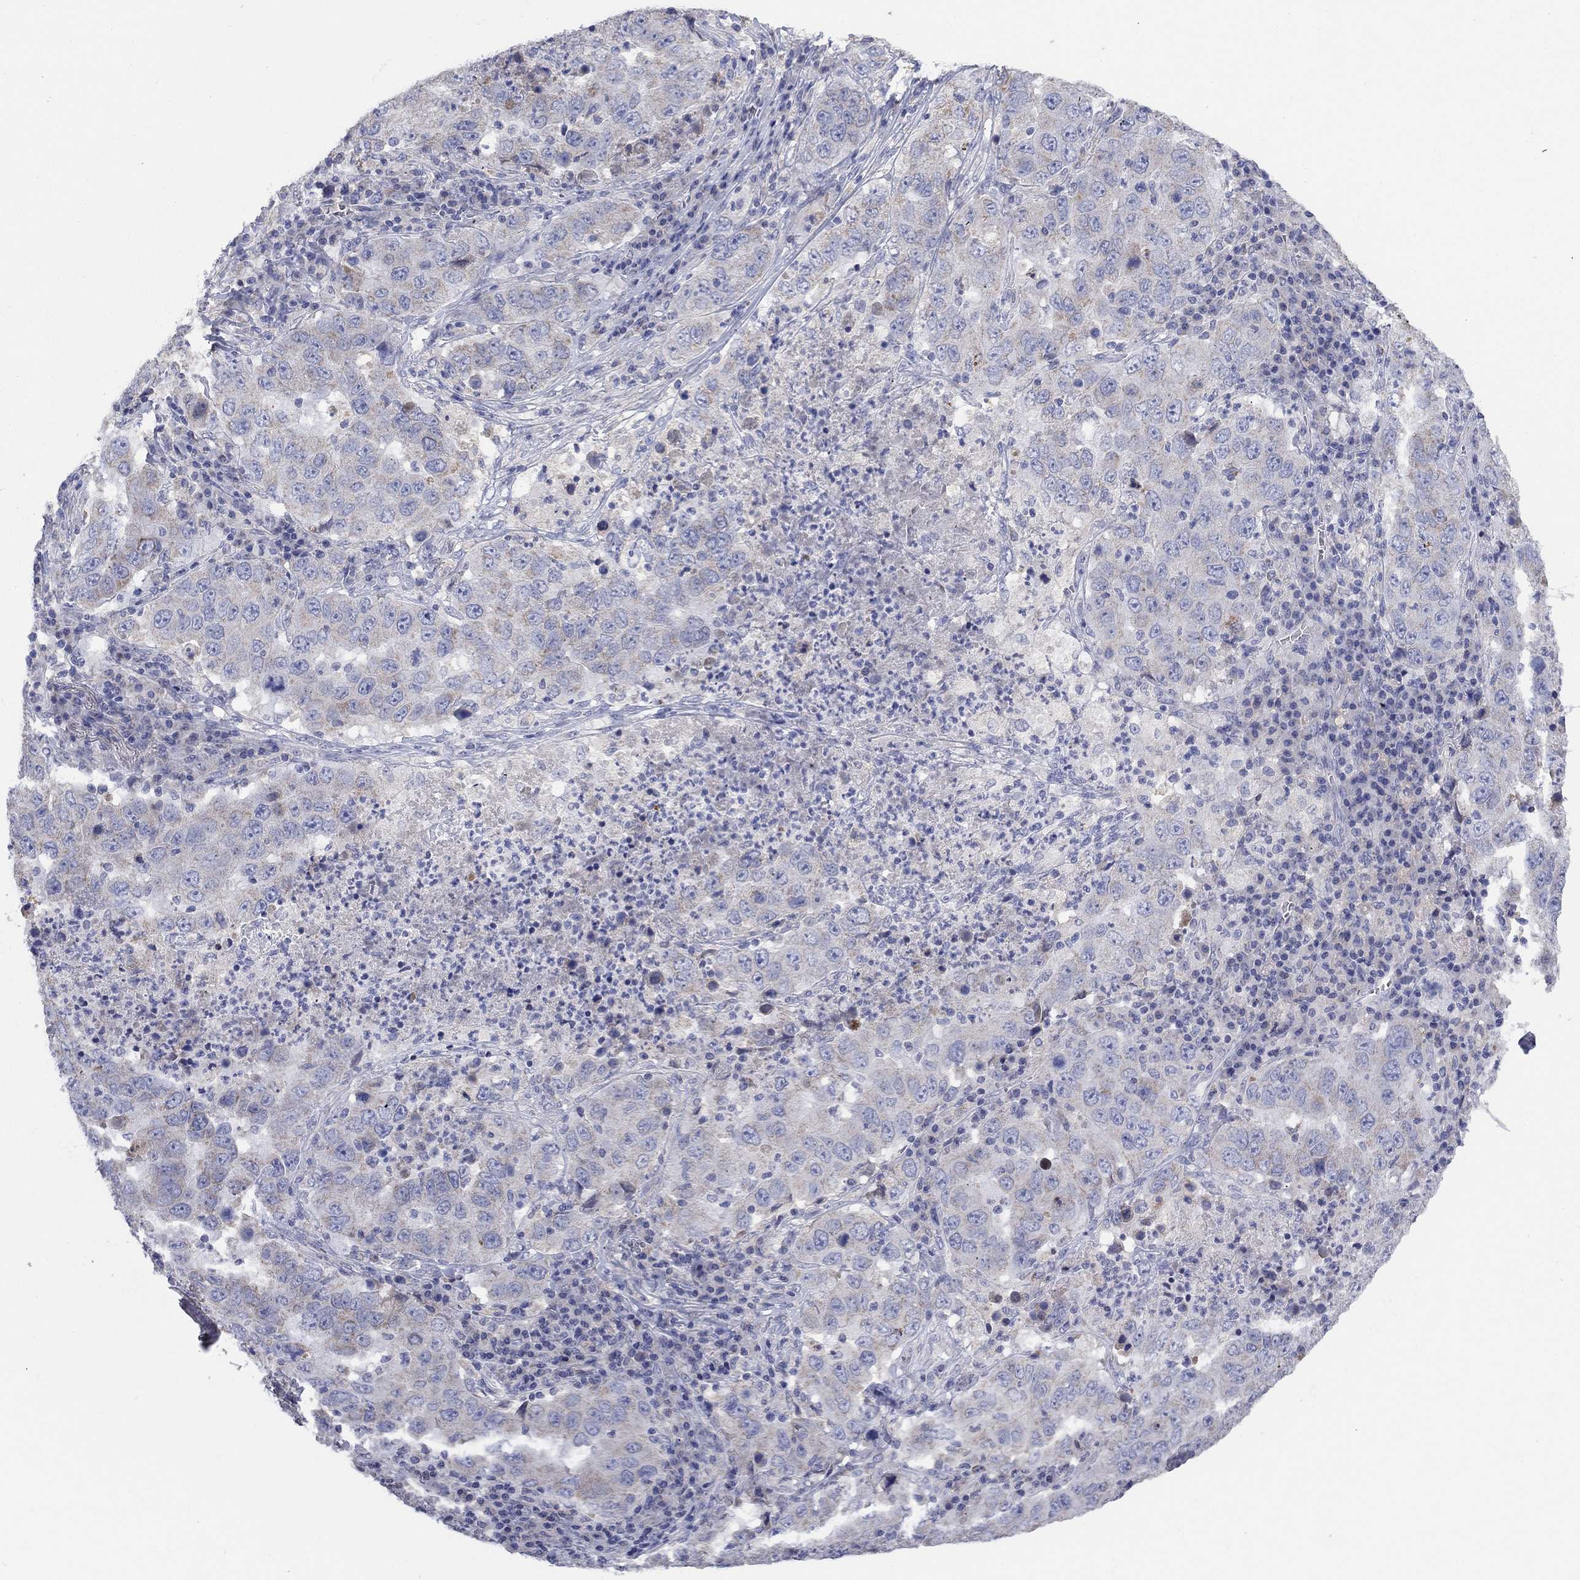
{"staining": {"intensity": "weak", "quantity": "25%-75%", "location": "cytoplasmic/membranous"}, "tissue": "lung cancer", "cell_type": "Tumor cells", "image_type": "cancer", "snomed": [{"axis": "morphology", "description": "Adenocarcinoma, NOS"}, {"axis": "topography", "description": "Lung"}], "caption": "Immunohistochemical staining of lung cancer (adenocarcinoma) reveals low levels of weak cytoplasmic/membranous protein expression in about 25%-75% of tumor cells.", "gene": "CLVS1", "patient": {"sex": "male", "age": 73}}